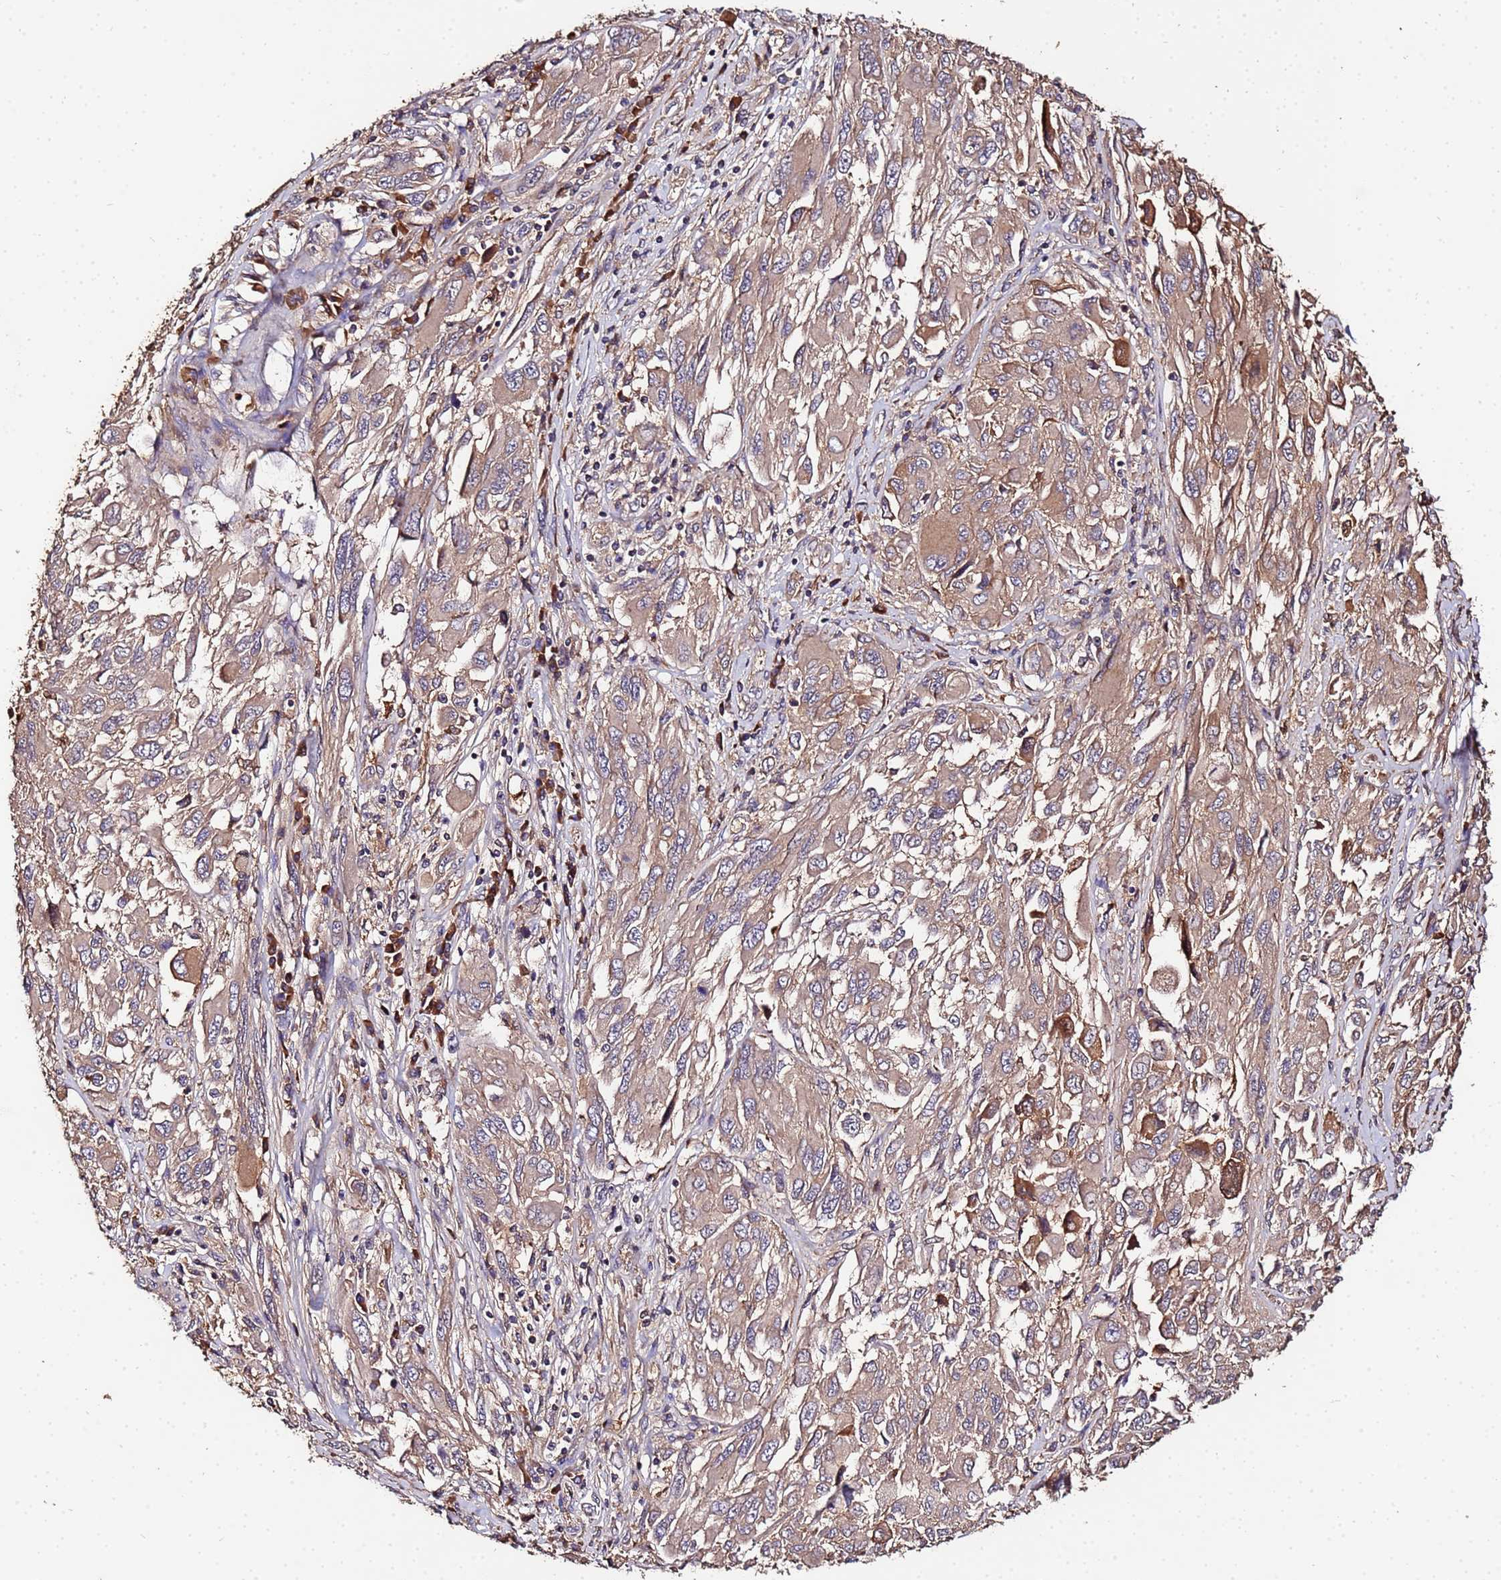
{"staining": {"intensity": "weak", "quantity": "25%-75%", "location": "cytoplasmic/membranous"}, "tissue": "melanoma", "cell_type": "Tumor cells", "image_type": "cancer", "snomed": [{"axis": "morphology", "description": "Malignant melanoma, NOS"}, {"axis": "topography", "description": "Skin"}], "caption": "An image showing weak cytoplasmic/membranous positivity in approximately 25%-75% of tumor cells in malignant melanoma, as visualized by brown immunohistochemical staining.", "gene": "MTERF1", "patient": {"sex": "female", "age": 91}}